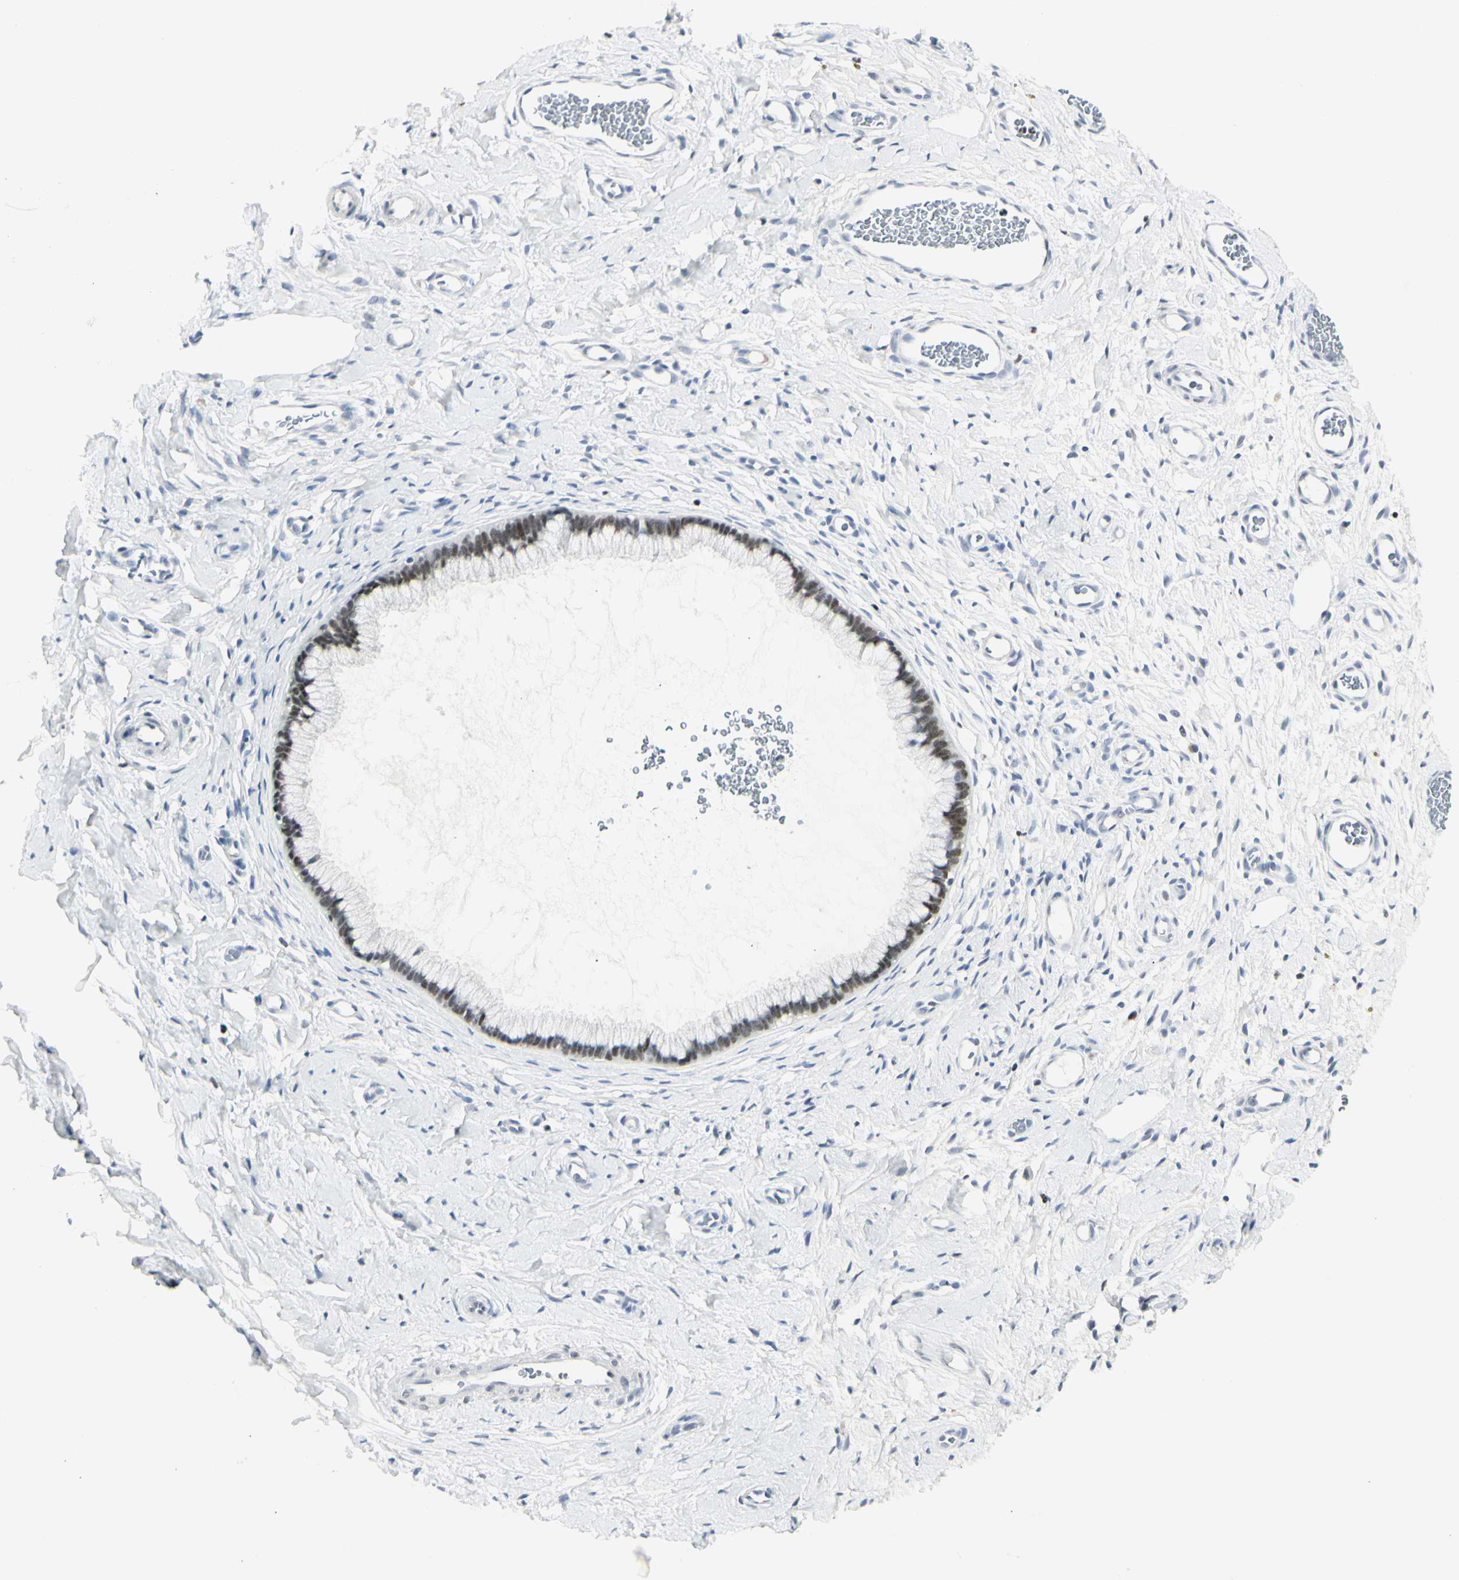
{"staining": {"intensity": "moderate", "quantity": ">75%", "location": "nuclear"}, "tissue": "cervix", "cell_type": "Glandular cells", "image_type": "normal", "snomed": [{"axis": "morphology", "description": "Normal tissue, NOS"}, {"axis": "topography", "description": "Cervix"}], "caption": "This is a micrograph of IHC staining of normal cervix, which shows moderate positivity in the nuclear of glandular cells.", "gene": "ZBTB7B", "patient": {"sex": "female", "age": 65}}